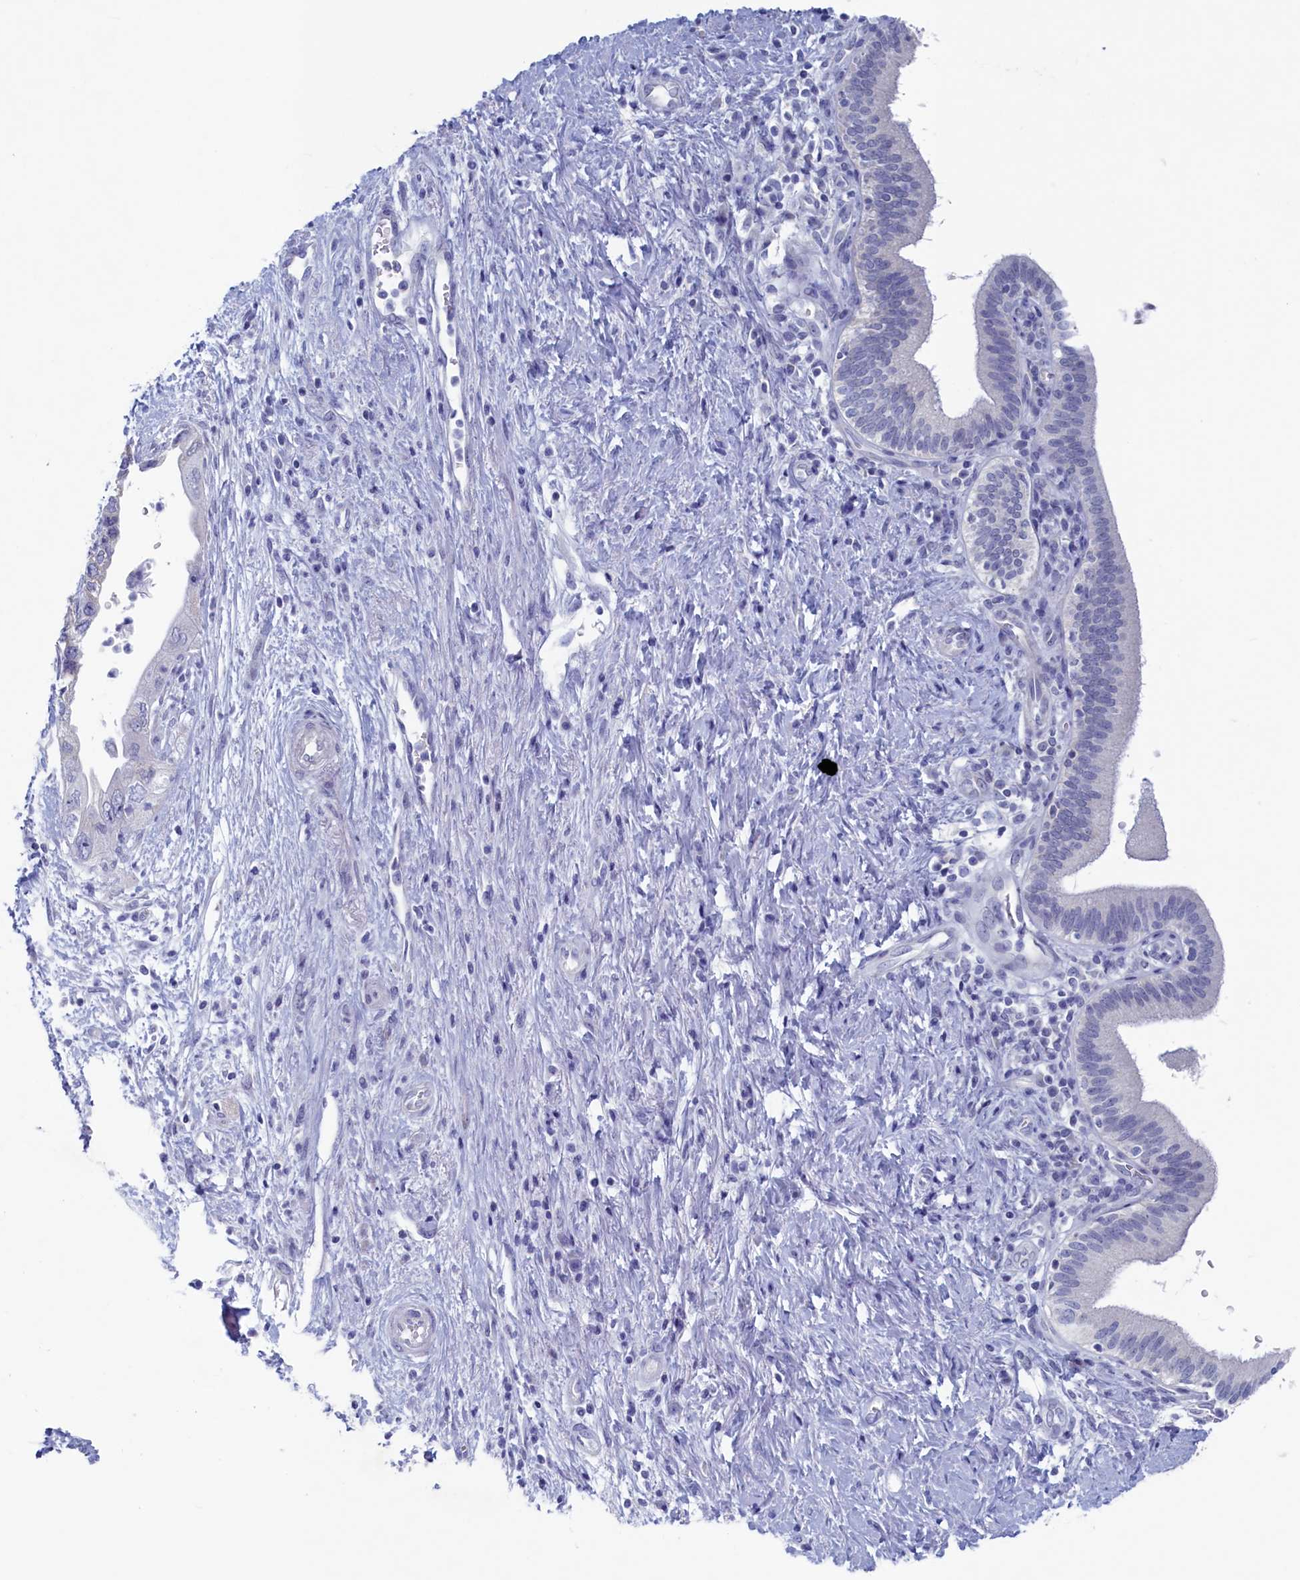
{"staining": {"intensity": "negative", "quantity": "none", "location": "none"}, "tissue": "pancreatic cancer", "cell_type": "Tumor cells", "image_type": "cancer", "snomed": [{"axis": "morphology", "description": "Adenocarcinoma, NOS"}, {"axis": "topography", "description": "Pancreas"}], "caption": "This is an IHC histopathology image of human pancreatic cancer (adenocarcinoma). There is no expression in tumor cells.", "gene": "WDR76", "patient": {"sex": "female", "age": 73}}